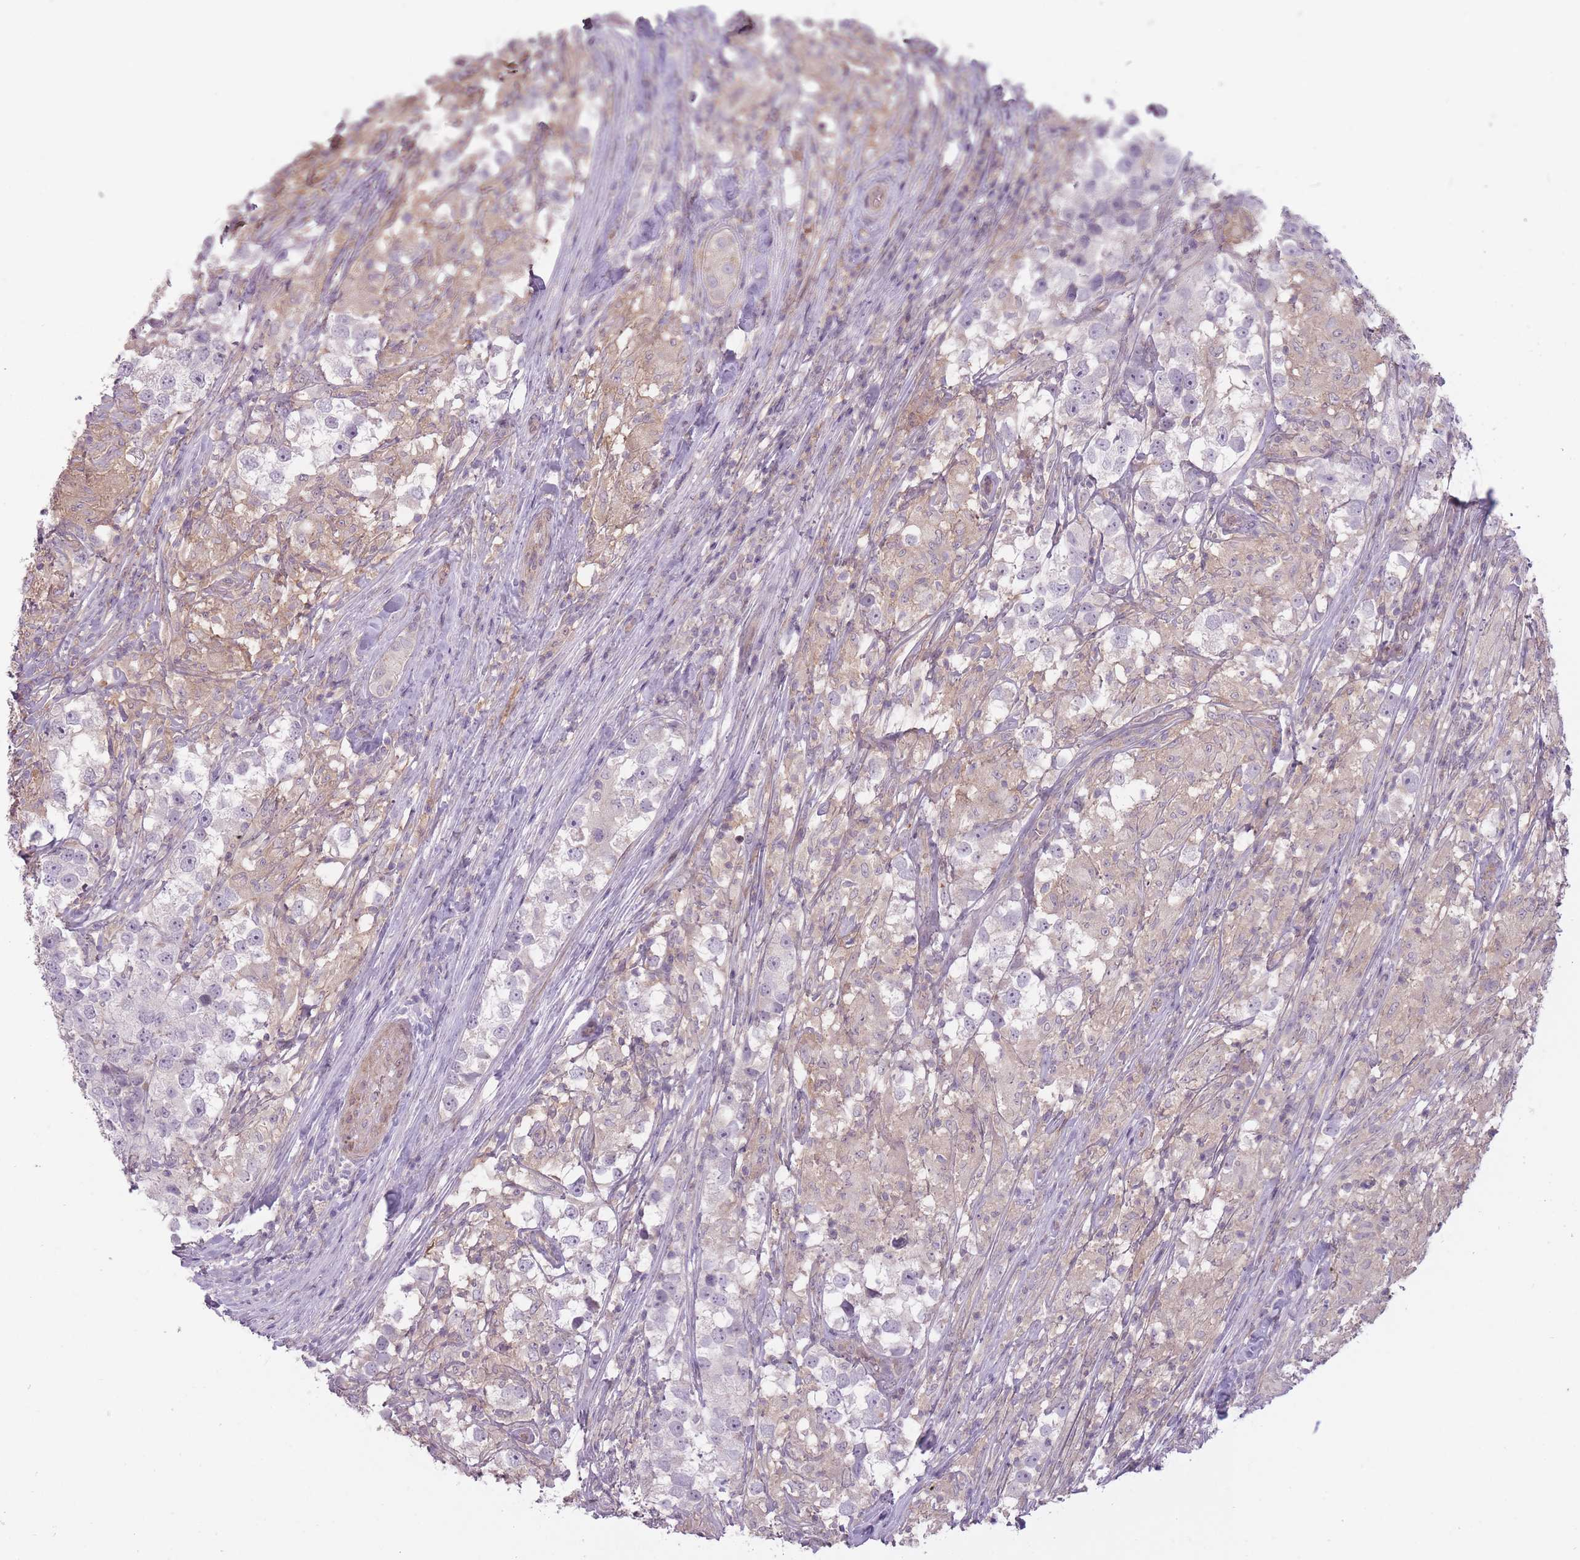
{"staining": {"intensity": "negative", "quantity": "none", "location": "none"}, "tissue": "testis cancer", "cell_type": "Tumor cells", "image_type": "cancer", "snomed": [{"axis": "morphology", "description": "Seminoma, NOS"}, {"axis": "topography", "description": "Testis"}], "caption": "The immunohistochemistry (IHC) image has no significant positivity in tumor cells of testis seminoma tissue.", "gene": "TET3", "patient": {"sex": "male", "age": 46}}